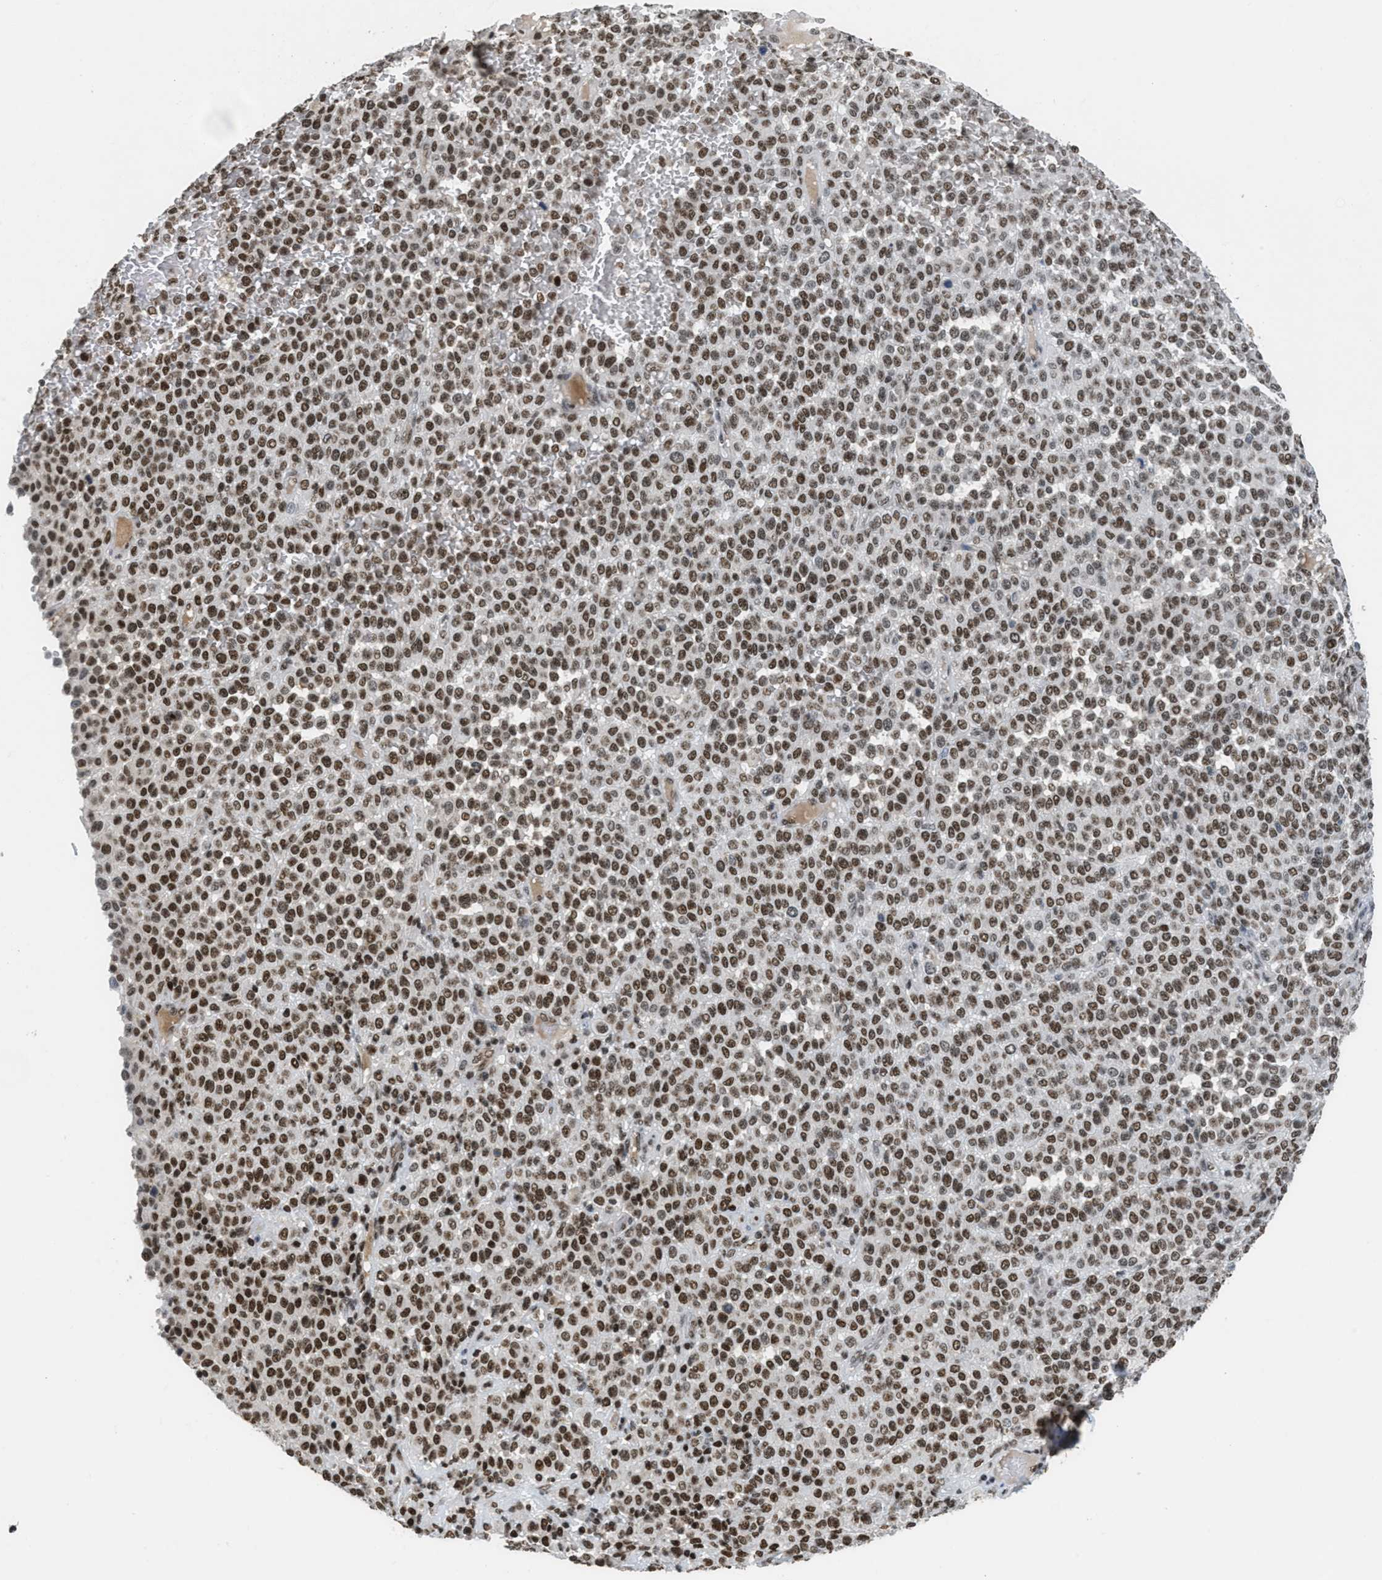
{"staining": {"intensity": "strong", "quantity": ">75%", "location": "nuclear"}, "tissue": "melanoma", "cell_type": "Tumor cells", "image_type": "cancer", "snomed": [{"axis": "morphology", "description": "Malignant melanoma, Metastatic site"}, {"axis": "topography", "description": "Pancreas"}], "caption": "This histopathology image shows malignant melanoma (metastatic site) stained with immunohistochemistry to label a protein in brown. The nuclear of tumor cells show strong positivity for the protein. Nuclei are counter-stained blue.", "gene": "RAD51B", "patient": {"sex": "female", "age": 30}}